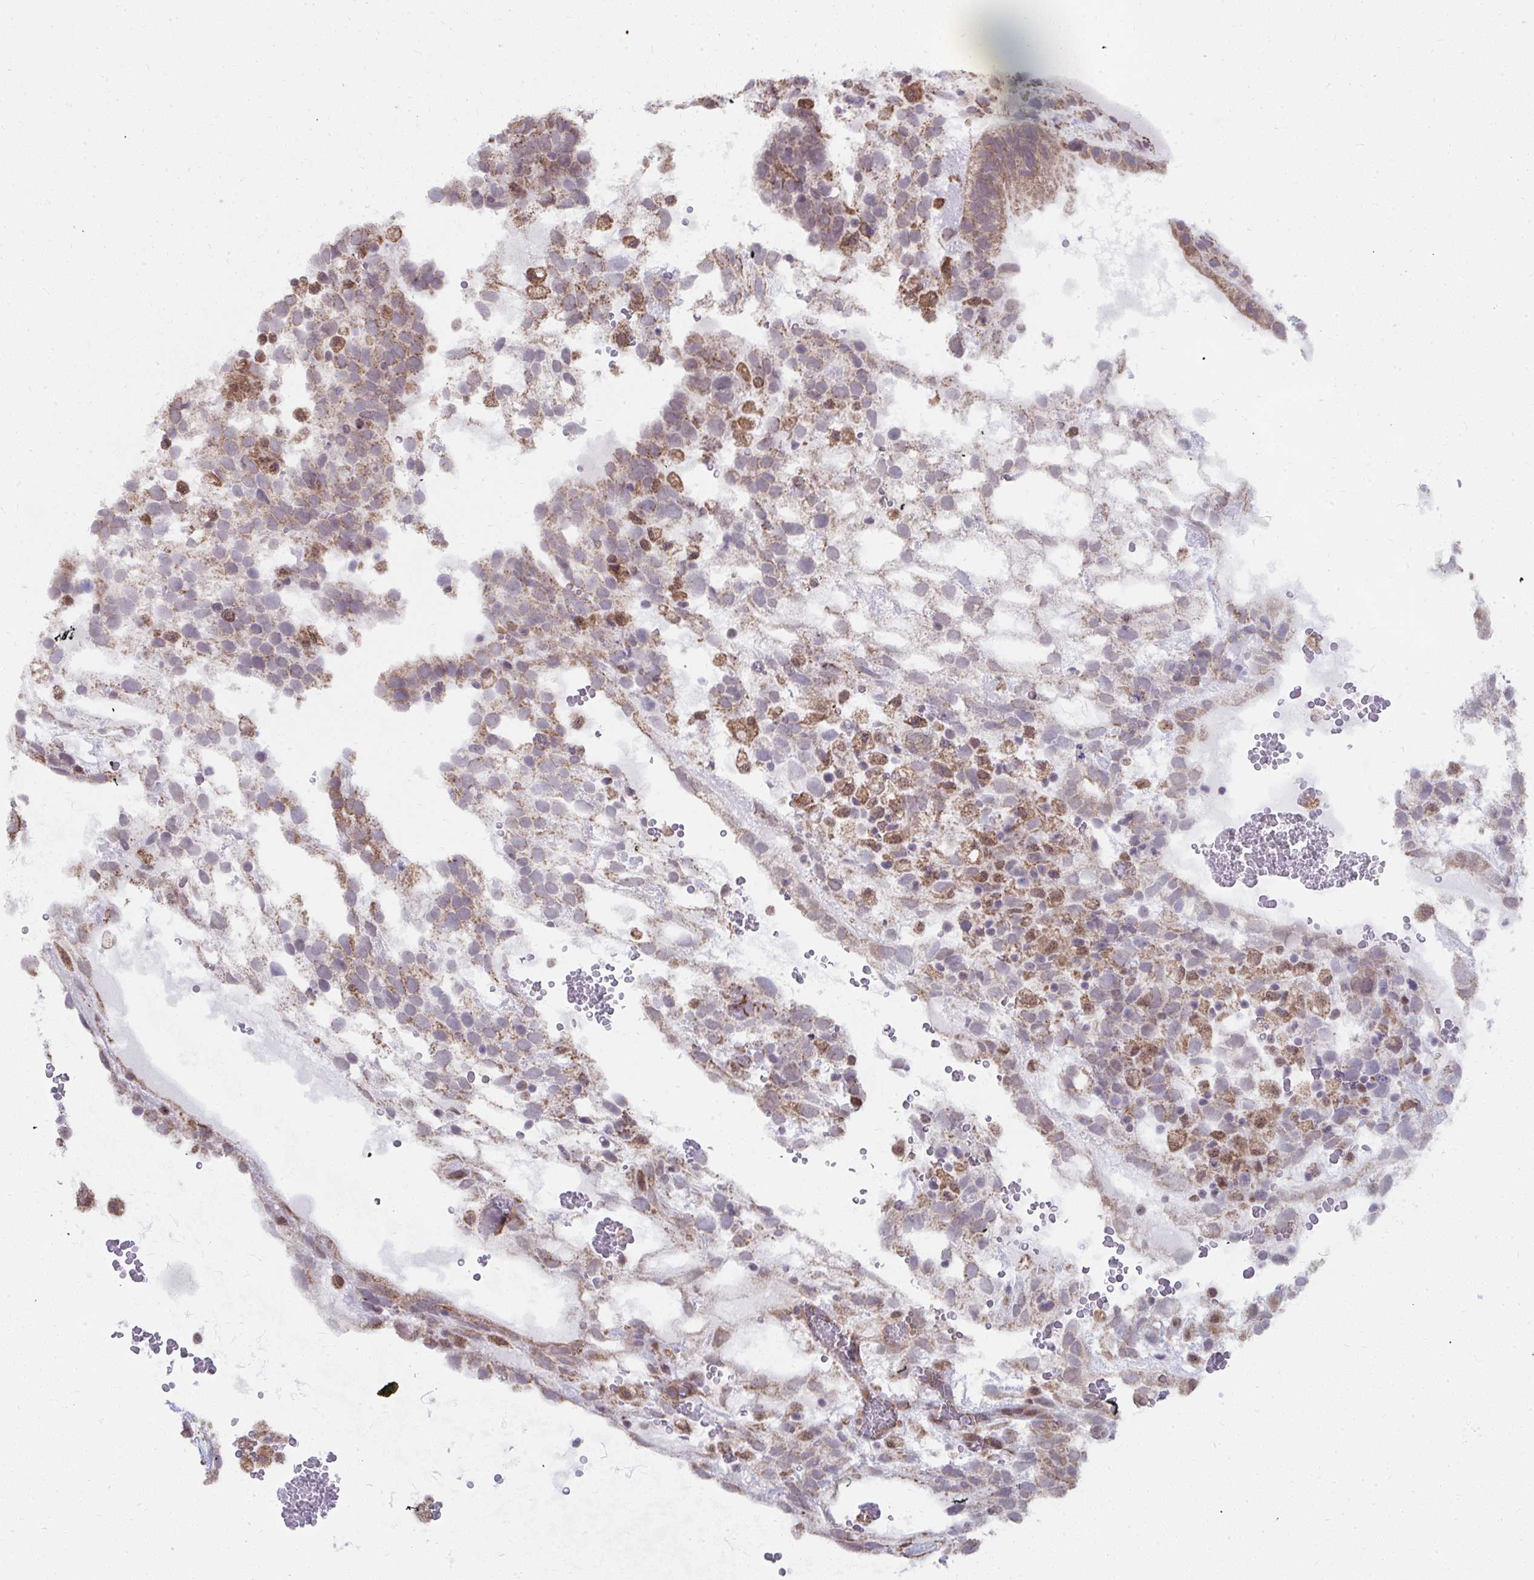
{"staining": {"intensity": "moderate", "quantity": ">75%", "location": "cytoplasmic/membranous"}, "tissue": "testis cancer", "cell_type": "Tumor cells", "image_type": "cancer", "snomed": [{"axis": "morphology", "description": "Normal tissue, NOS"}, {"axis": "morphology", "description": "Carcinoma, Embryonal, NOS"}, {"axis": "topography", "description": "Testis"}], "caption": "Immunohistochemical staining of human testis embryonal carcinoma reveals moderate cytoplasmic/membranous protein positivity in about >75% of tumor cells.", "gene": "NMNAT1", "patient": {"sex": "male", "age": 32}}